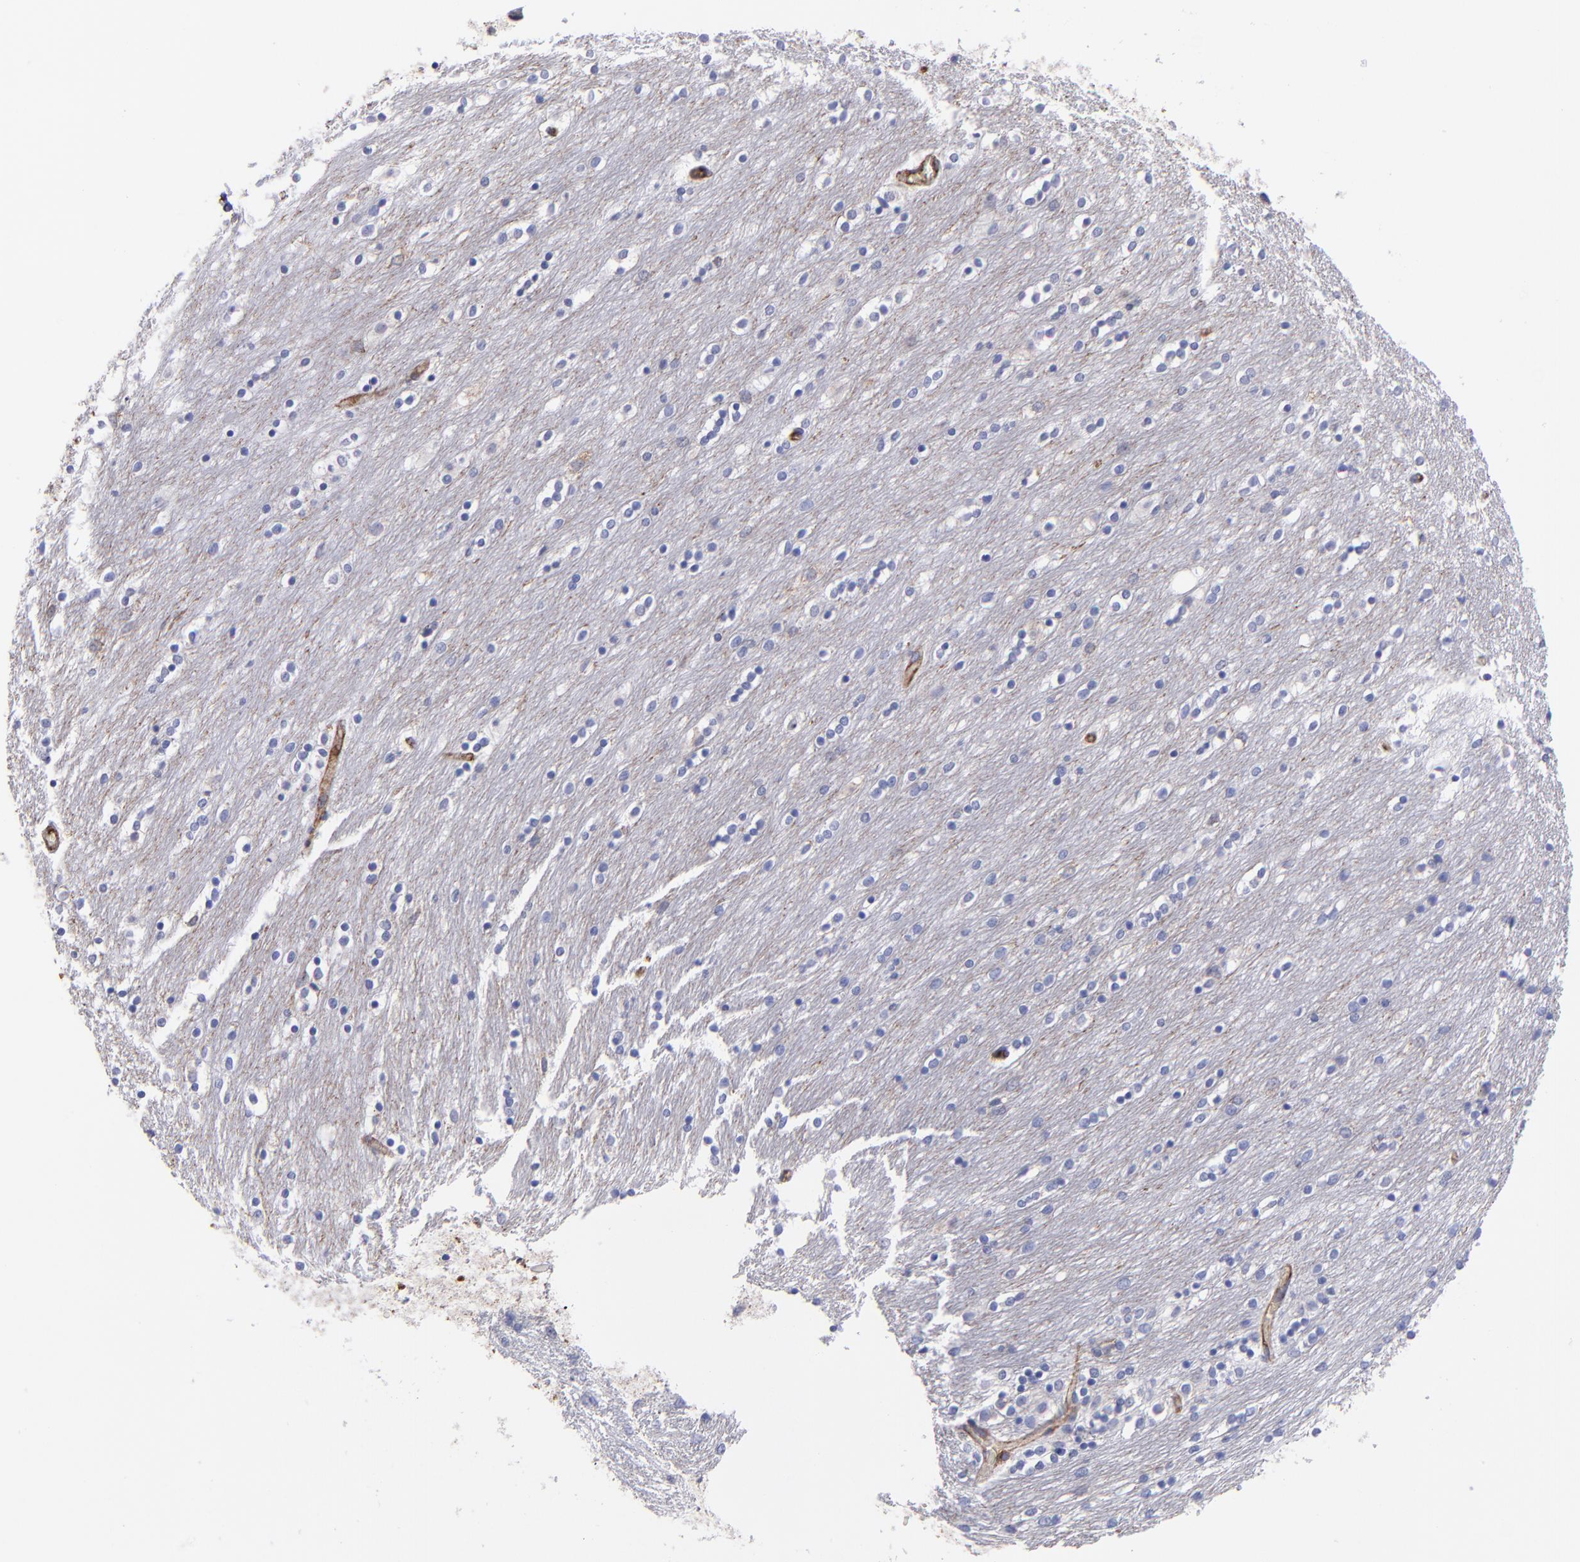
{"staining": {"intensity": "negative", "quantity": "none", "location": "none"}, "tissue": "caudate", "cell_type": "Glial cells", "image_type": "normal", "snomed": [{"axis": "morphology", "description": "Normal tissue, NOS"}, {"axis": "topography", "description": "Lateral ventricle wall"}], "caption": "There is no significant staining in glial cells of caudate. (Stains: DAB IHC with hematoxylin counter stain, Microscopy: brightfield microscopy at high magnification).", "gene": "MVP", "patient": {"sex": "female", "age": 54}}